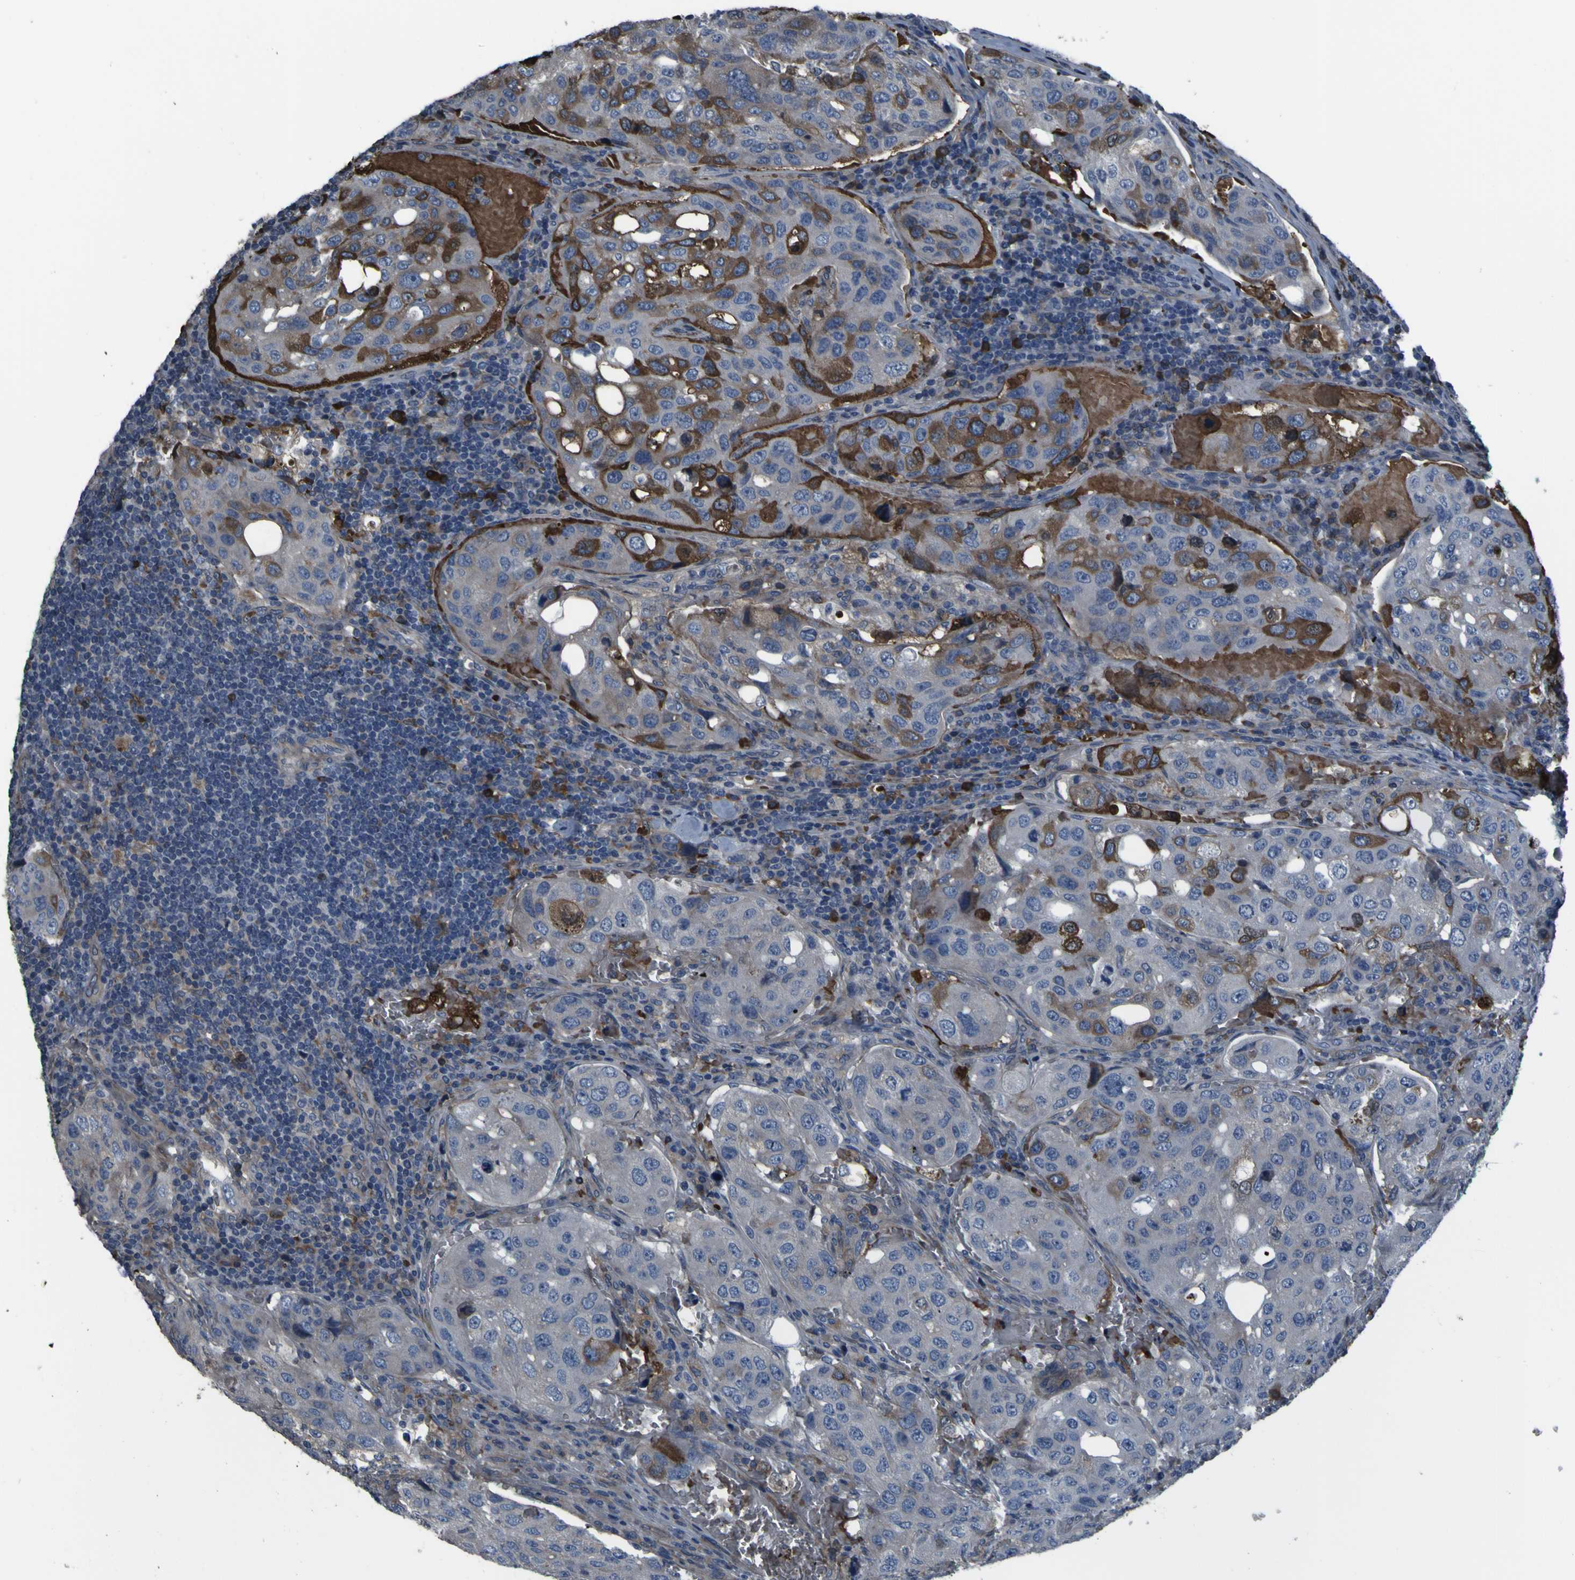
{"staining": {"intensity": "moderate", "quantity": "<25%", "location": "cytoplasmic/membranous"}, "tissue": "urothelial cancer", "cell_type": "Tumor cells", "image_type": "cancer", "snomed": [{"axis": "morphology", "description": "Urothelial carcinoma, High grade"}, {"axis": "topography", "description": "Lymph node"}, {"axis": "topography", "description": "Urinary bladder"}], "caption": "This image exhibits urothelial carcinoma (high-grade) stained with IHC to label a protein in brown. The cytoplasmic/membranous of tumor cells show moderate positivity for the protein. Nuclei are counter-stained blue.", "gene": "GRAMD1A", "patient": {"sex": "male", "age": 51}}